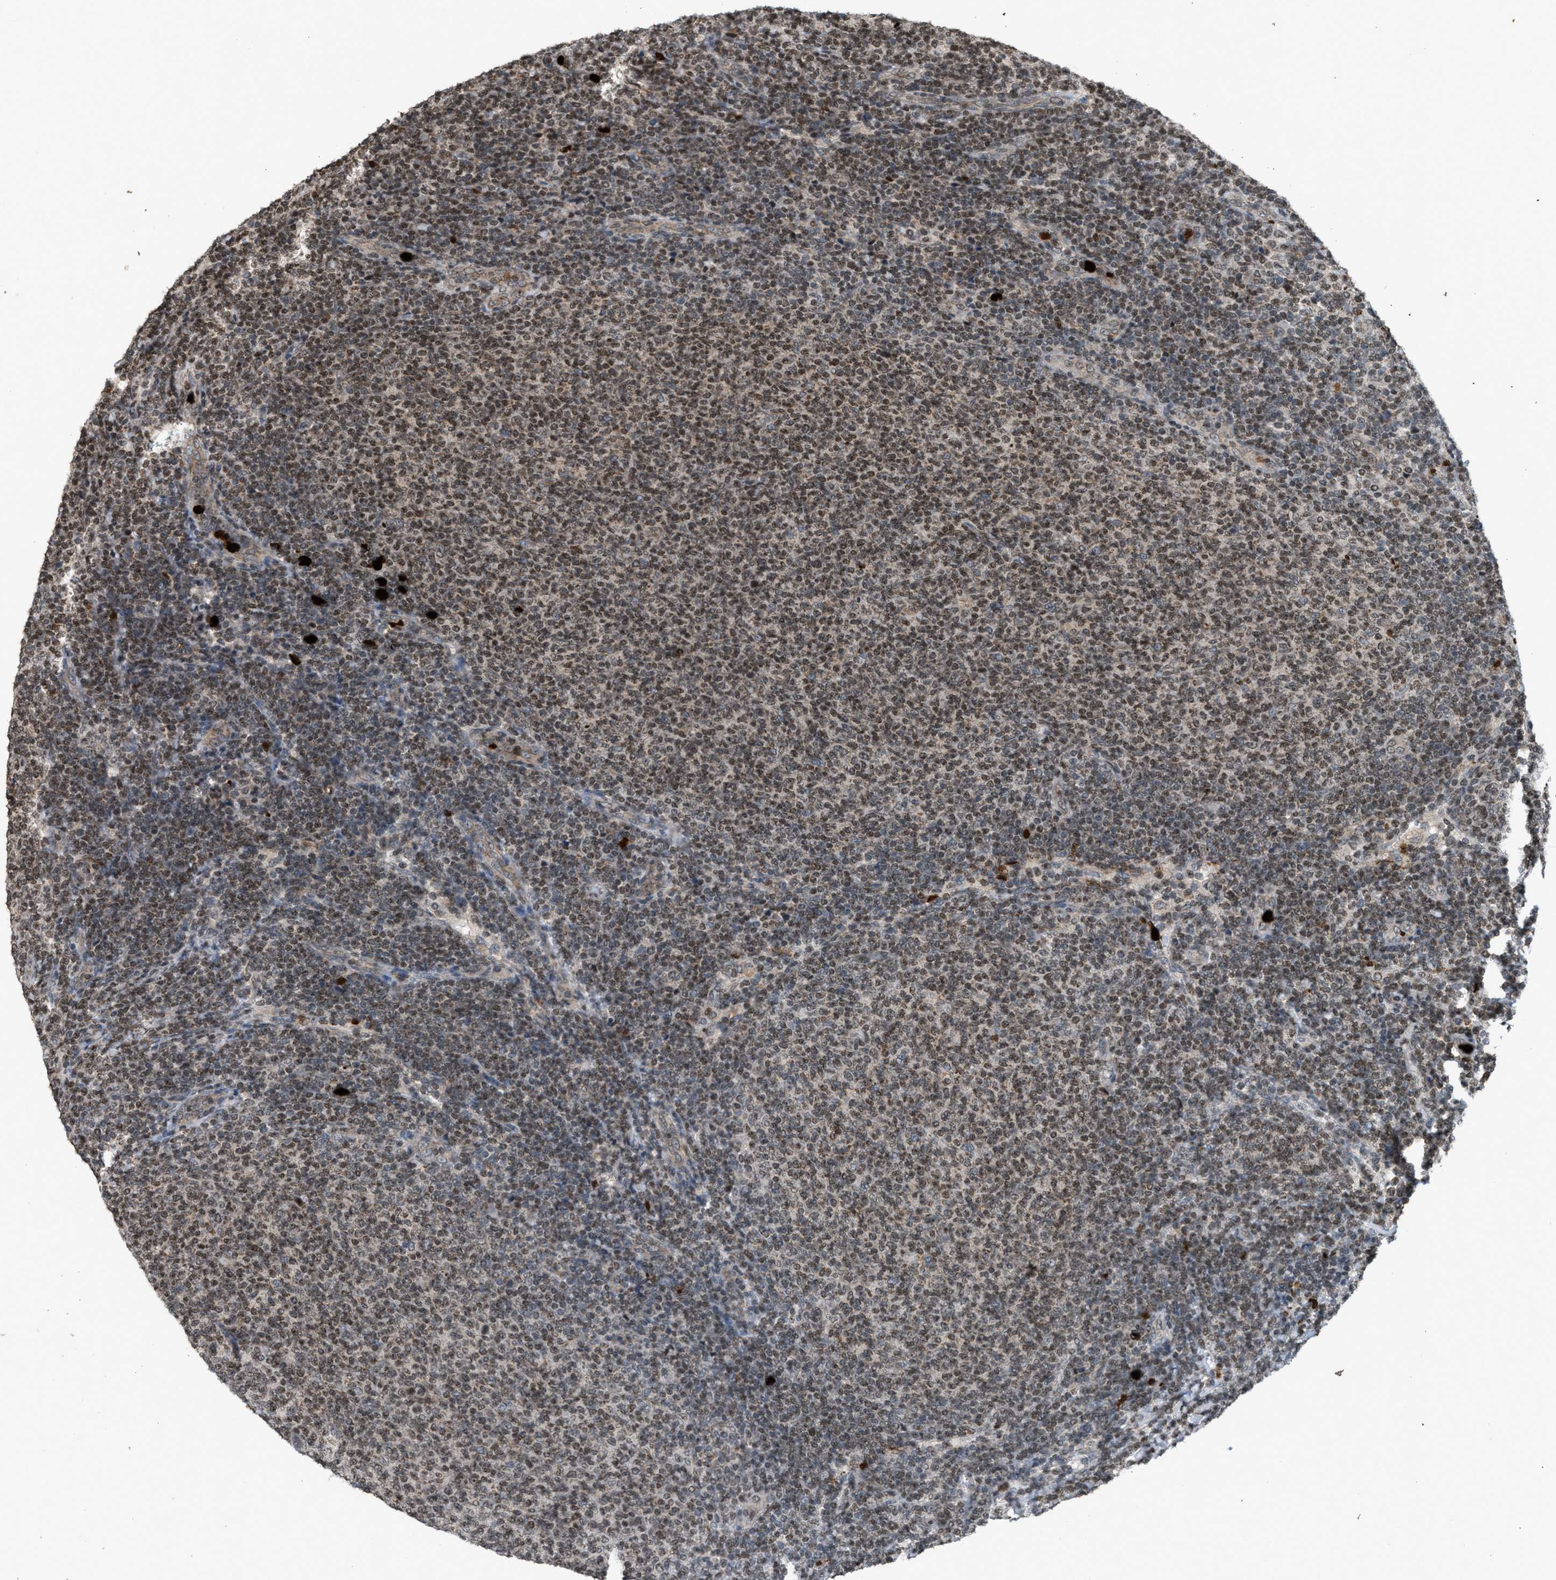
{"staining": {"intensity": "weak", "quantity": ">75%", "location": "nuclear"}, "tissue": "lymphoma", "cell_type": "Tumor cells", "image_type": "cancer", "snomed": [{"axis": "morphology", "description": "Malignant lymphoma, non-Hodgkin's type, Low grade"}, {"axis": "topography", "description": "Lymph node"}], "caption": "Malignant lymphoma, non-Hodgkin's type (low-grade) tissue reveals weak nuclear staining in approximately >75% of tumor cells (Brightfield microscopy of DAB IHC at high magnification).", "gene": "PRUNE2", "patient": {"sex": "male", "age": 66}}